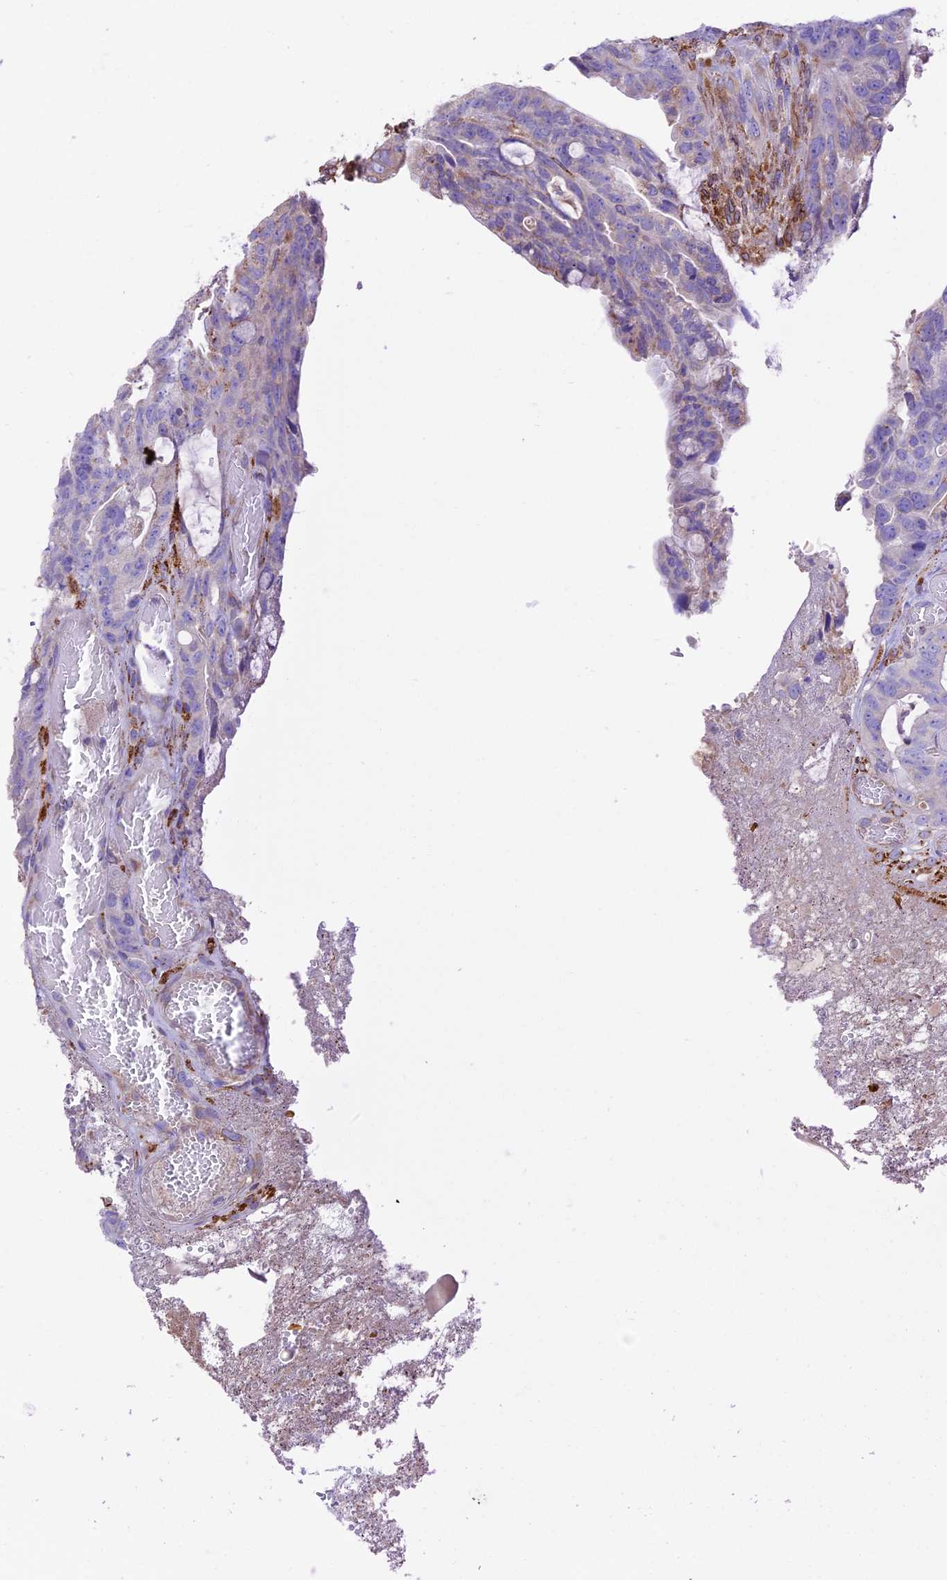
{"staining": {"intensity": "weak", "quantity": "<25%", "location": "cytoplasmic/membranous"}, "tissue": "colorectal cancer", "cell_type": "Tumor cells", "image_type": "cancer", "snomed": [{"axis": "morphology", "description": "Adenocarcinoma, NOS"}, {"axis": "topography", "description": "Colon"}], "caption": "The immunohistochemistry micrograph has no significant expression in tumor cells of adenocarcinoma (colorectal) tissue.", "gene": "VKORC1", "patient": {"sex": "female", "age": 82}}